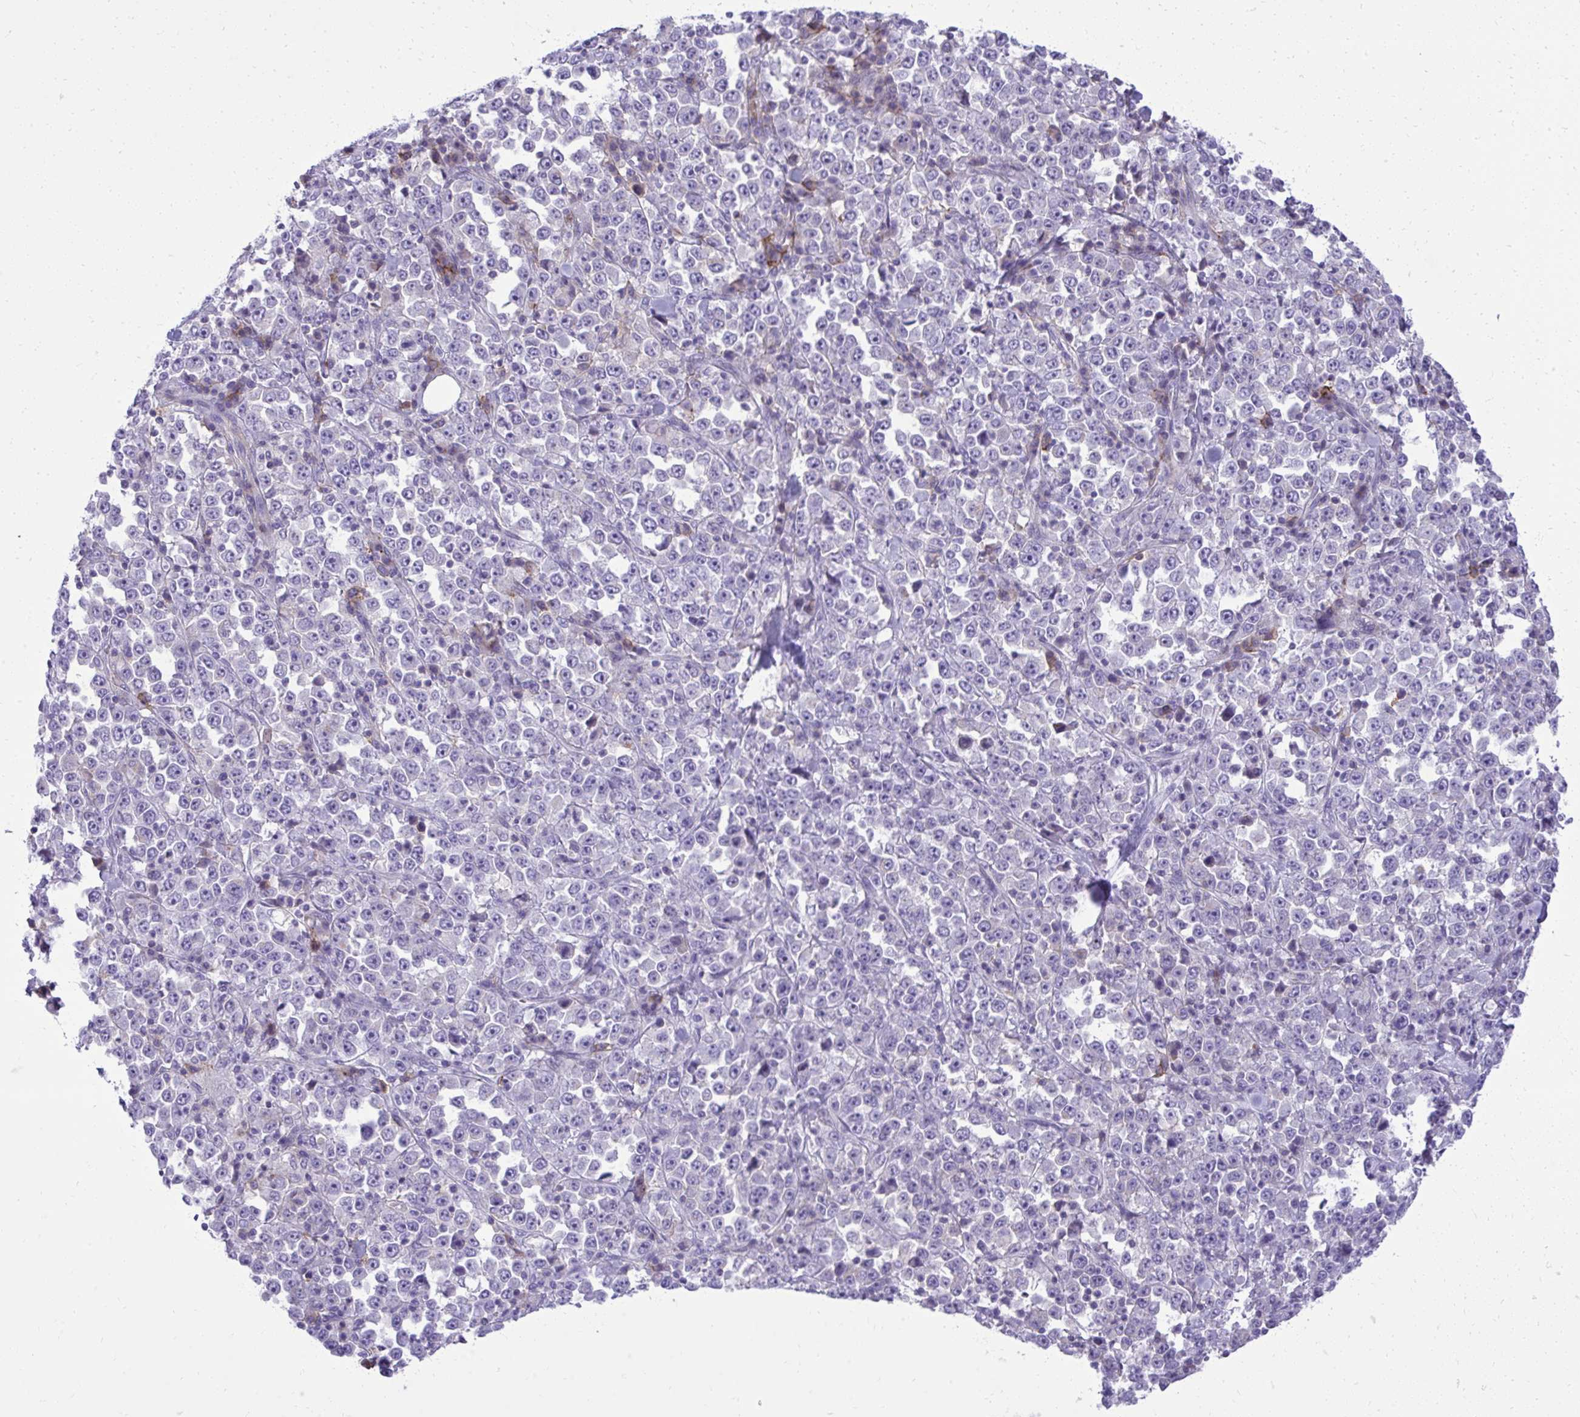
{"staining": {"intensity": "negative", "quantity": "none", "location": "none"}, "tissue": "stomach cancer", "cell_type": "Tumor cells", "image_type": "cancer", "snomed": [{"axis": "morphology", "description": "Normal tissue, NOS"}, {"axis": "morphology", "description": "Adenocarcinoma, NOS"}, {"axis": "topography", "description": "Stomach, upper"}, {"axis": "topography", "description": "Stomach"}], "caption": "Protein analysis of stomach adenocarcinoma reveals no significant positivity in tumor cells.", "gene": "PITPNM3", "patient": {"sex": "male", "age": 59}}